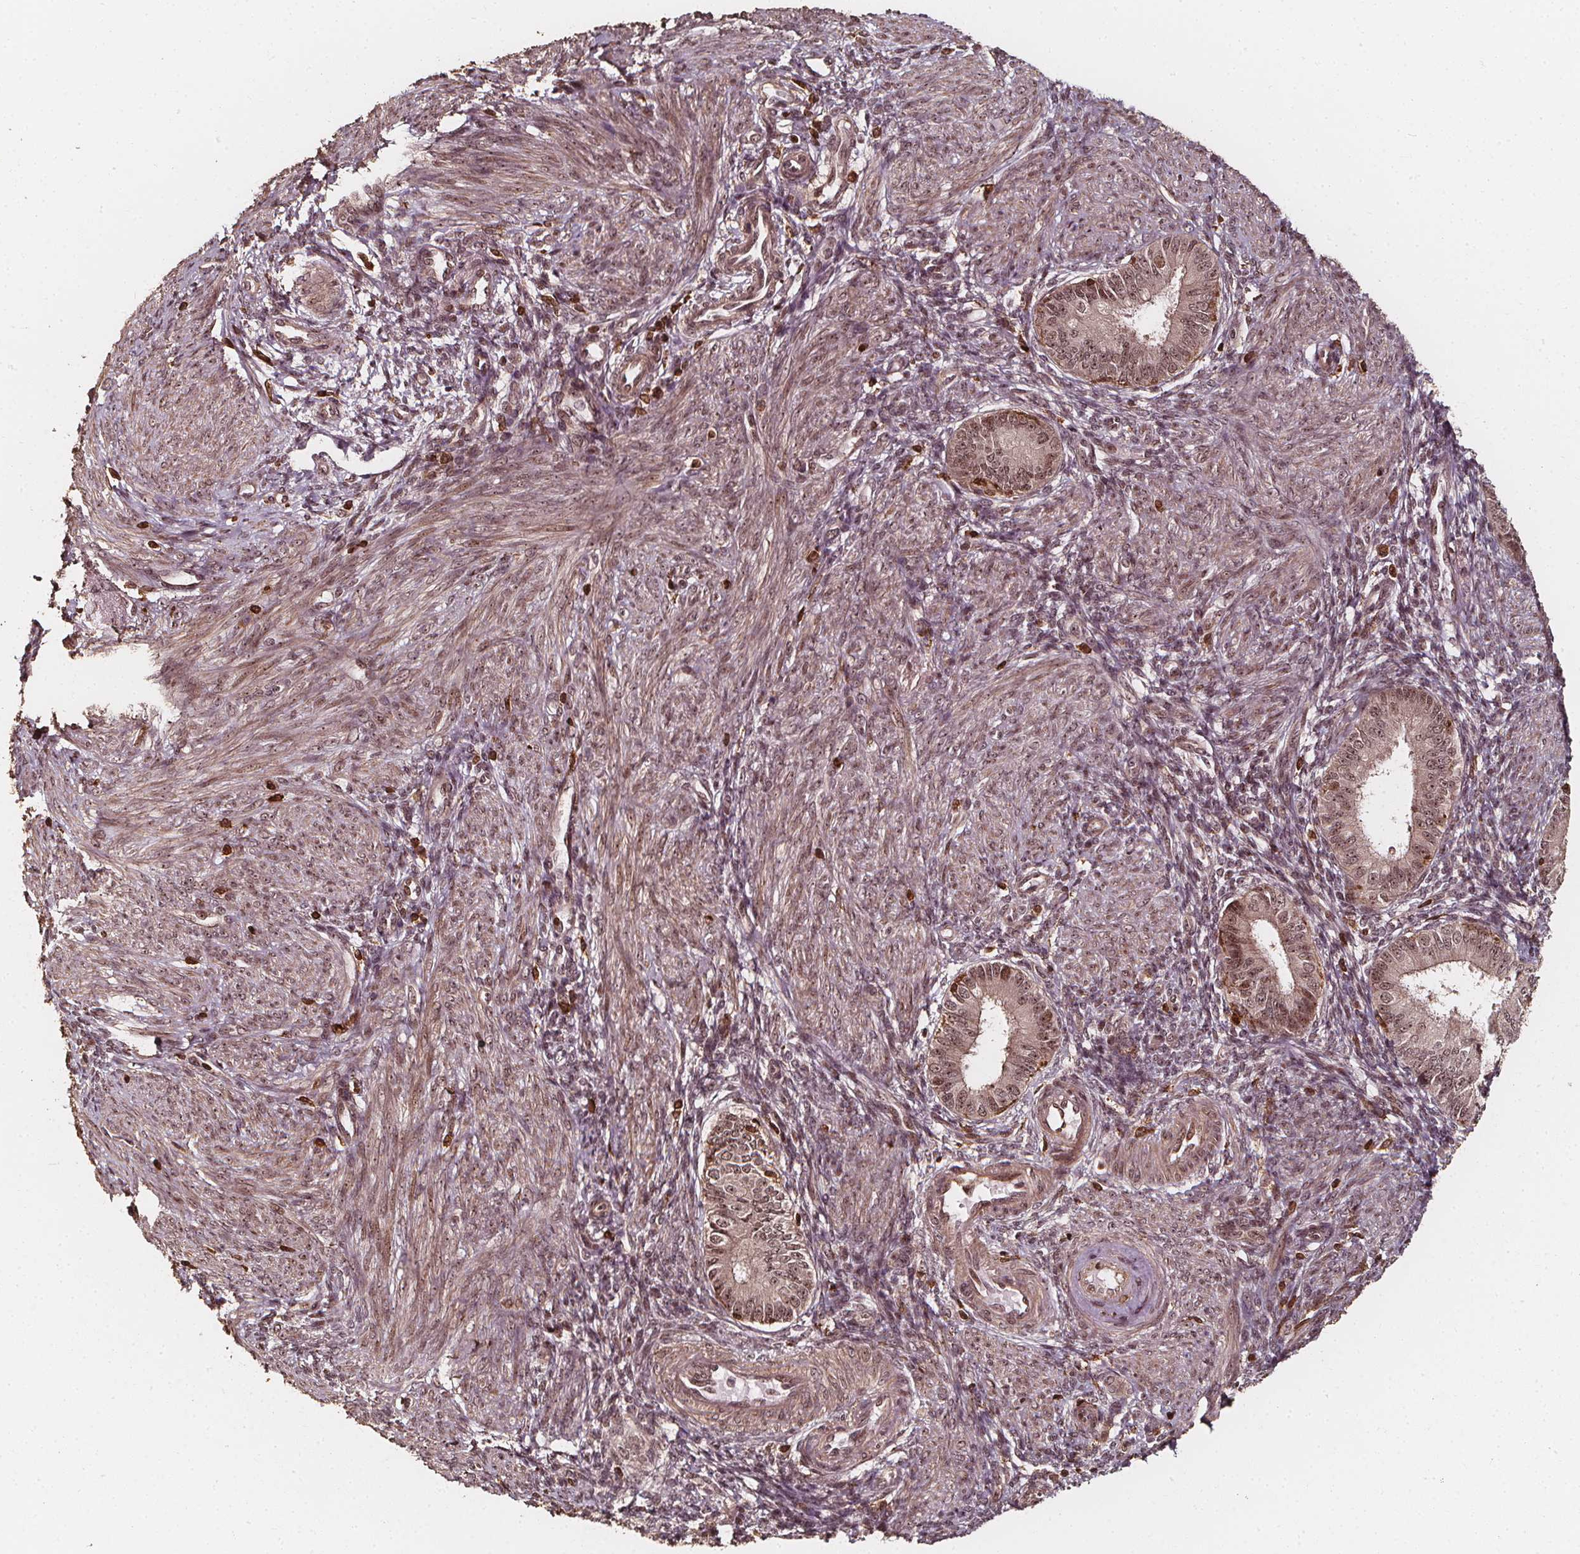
{"staining": {"intensity": "moderate", "quantity": "25%-75%", "location": "nuclear"}, "tissue": "endometrium", "cell_type": "Cells in endometrial stroma", "image_type": "normal", "snomed": [{"axis": "morphology", "description": "Normal tissue, NOS"}, {"axis": "topography", "description": "Endometrium"}], "caption": "Protein expression analysis of benign human endometrium reveals moderate nuclear staining in about 25%-75% of cells in endometrial stroma. Using DAB (3,3'-diaminobenzidine) (brown) and hematoxylin (blue) stains, captured at high magnification using brightfield microscopy.", "gene": "EXOSC9", "patient": {"sex": "female", "age": 39}}